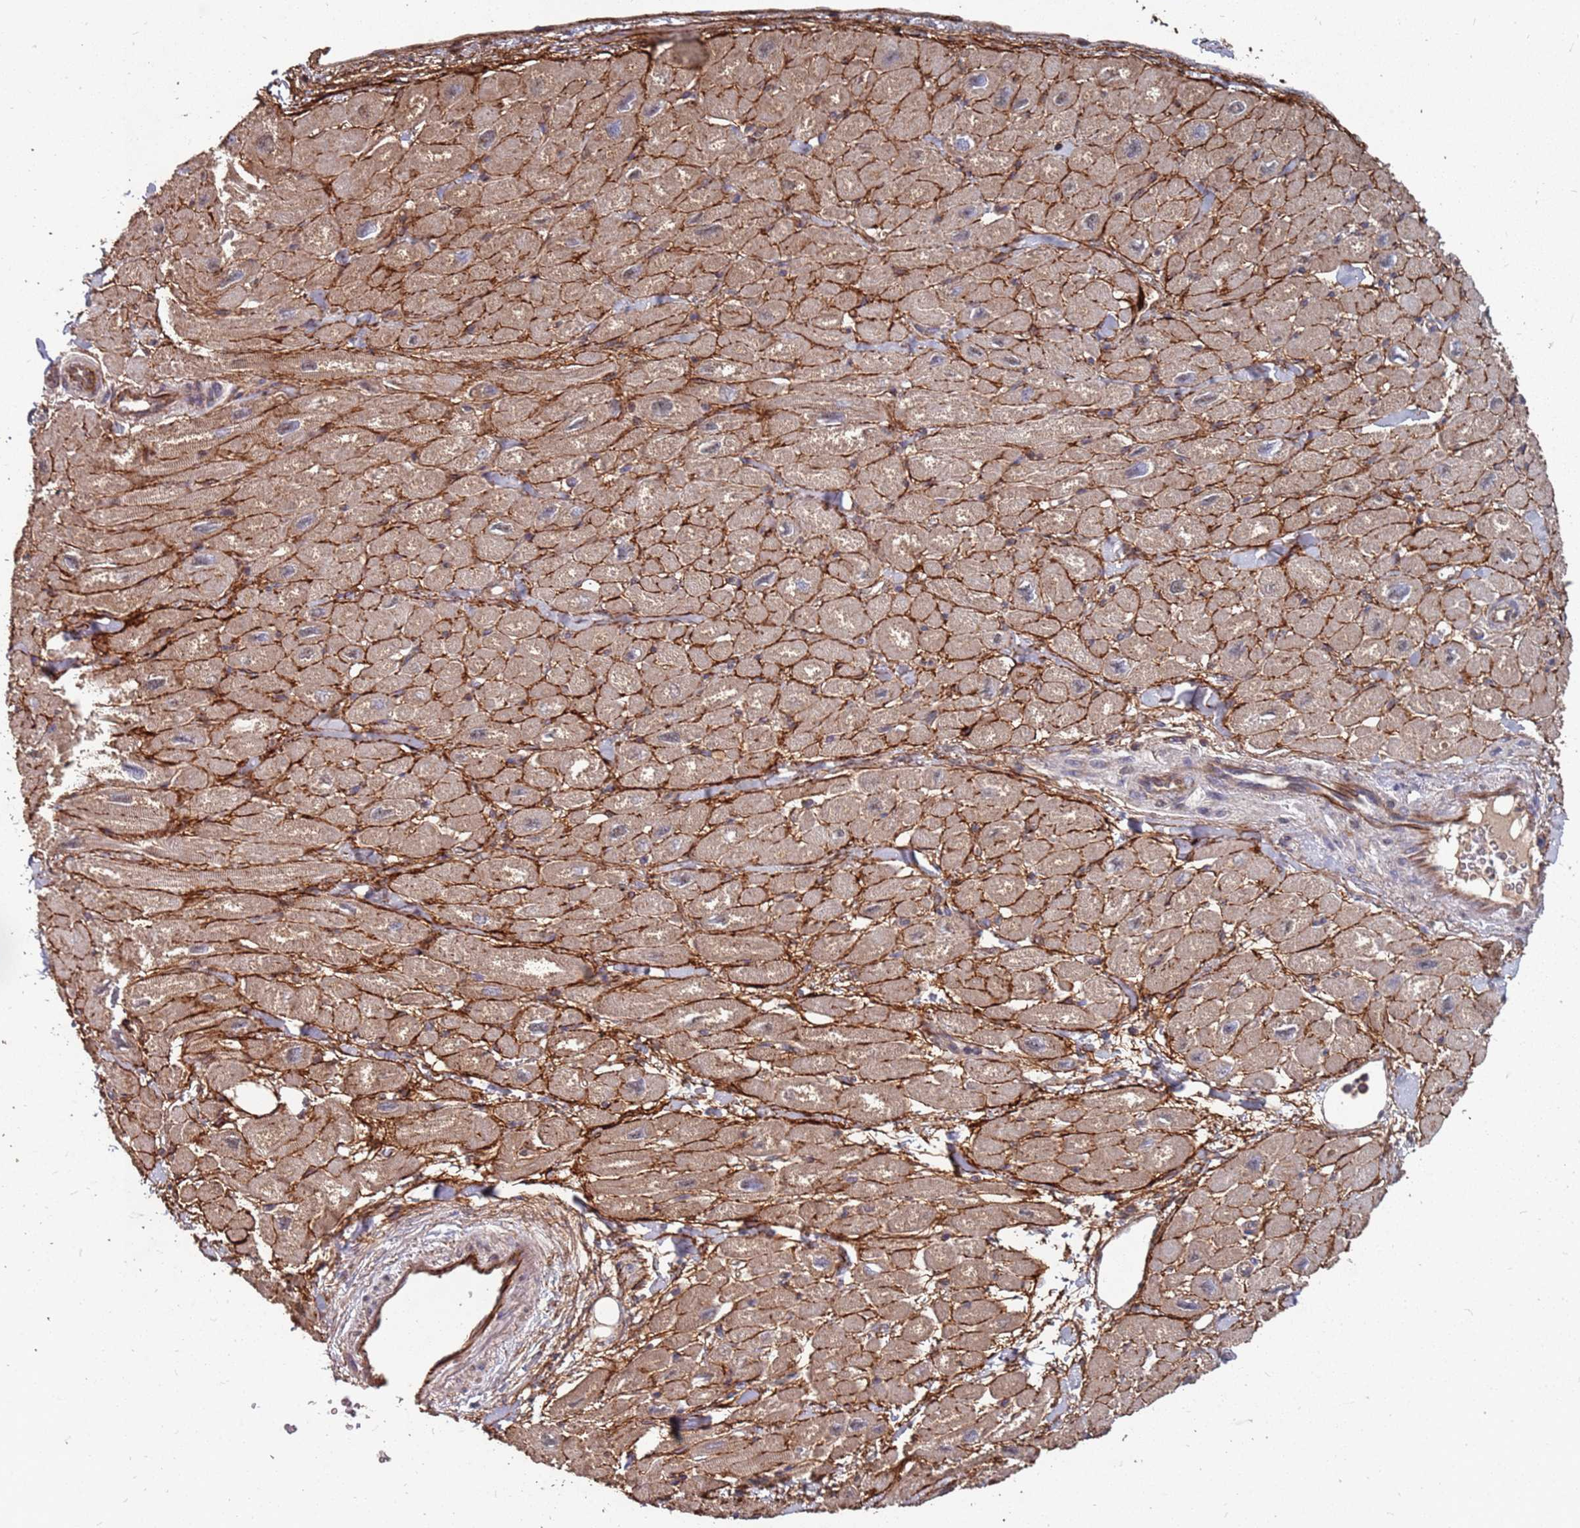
{"staining": {"intensity": "moderate", "quantity": "25%-75%", "location": "cytoplasmic/membranous"}, "tissue": "heart muscle", "cell_type": "Cardiomyocytes", "image_type": "normal", "snomed": [{"axis": "morphology", "description": "Normal tissue, NOS"}, {"axis": "topography", "description": "Heart"}], "caption": "Immunohistochemistry (IHC) staining of benign heart muscle, which shows medium levels of moderate cytoplasmic/membranous positivity in about 25%-75% of cardiomyocytes indicating moderate cytoplasmic/membranous protein positivity. The staining was performed using DAB (3,3'-diaminobenzidine) (brown) for protein detection and nuclei were counterstained in hematoxylin (blue).", "gene": "PRORP", "patient": {"sex": "male", "age": 65}}